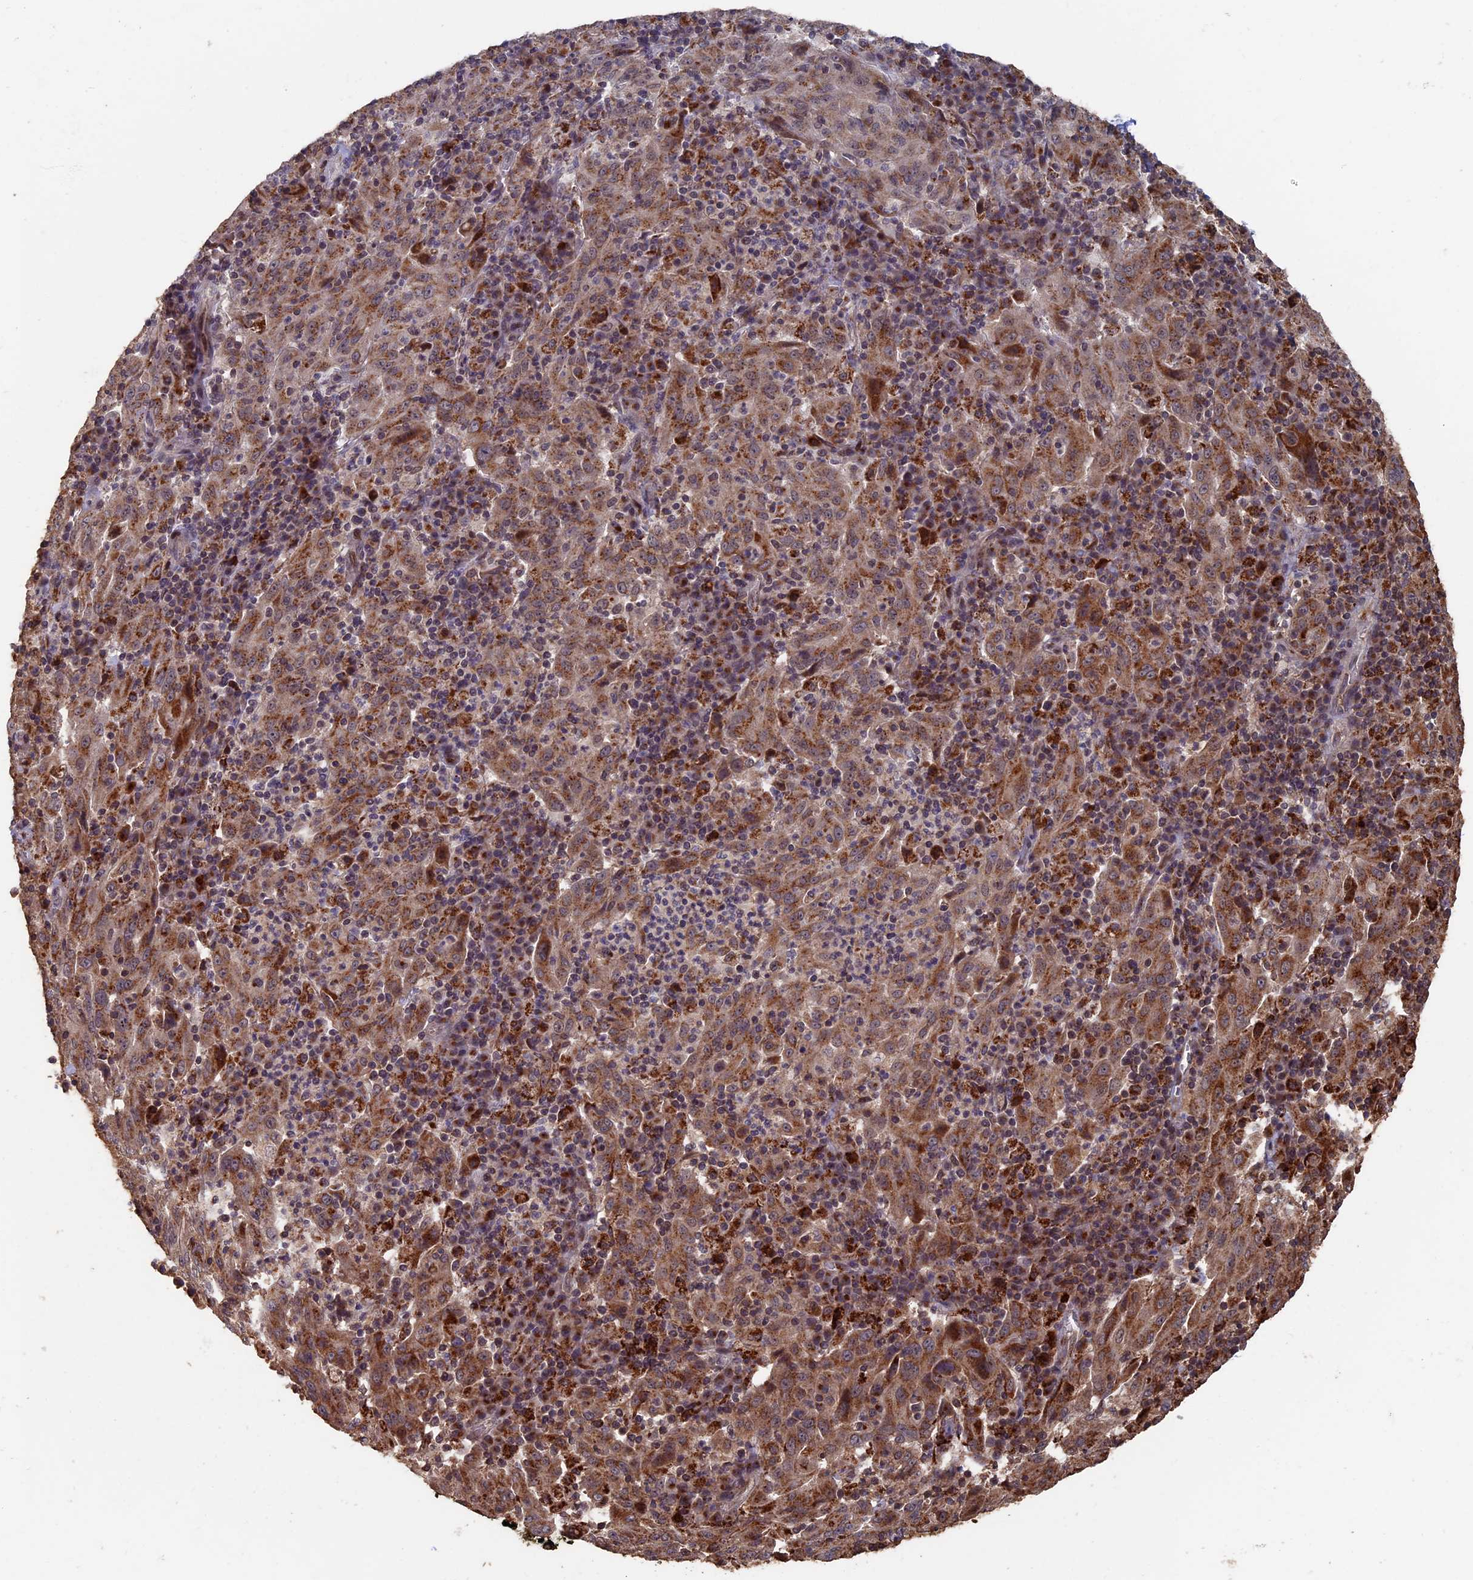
{"staining": {"intensity": "moderate", "quantity": ">75%", "location": "cytoplasmic/membranous"}, "tissue": "pancreatic cancer", "cell_type": "Tumor cells", "image_type": "cancer", "snomed": [{"axis": "morphology", "description": "Adenocarcinoma, NOS"}, {"axis": "topography", "description": "Pancreas"}], "caption": "IHC photomicrograph of neoplastic tissue: pancreatic cancer stained using immunohistochemistry shows medium levels of moderate protein expression localized specifically in the cytoplasmic/membranous of tumor cells, appearing as a cytoplasmic/membranous brown color.", "gene": "RASGRF1", "patient": {"sex": "male", "age": 63}}